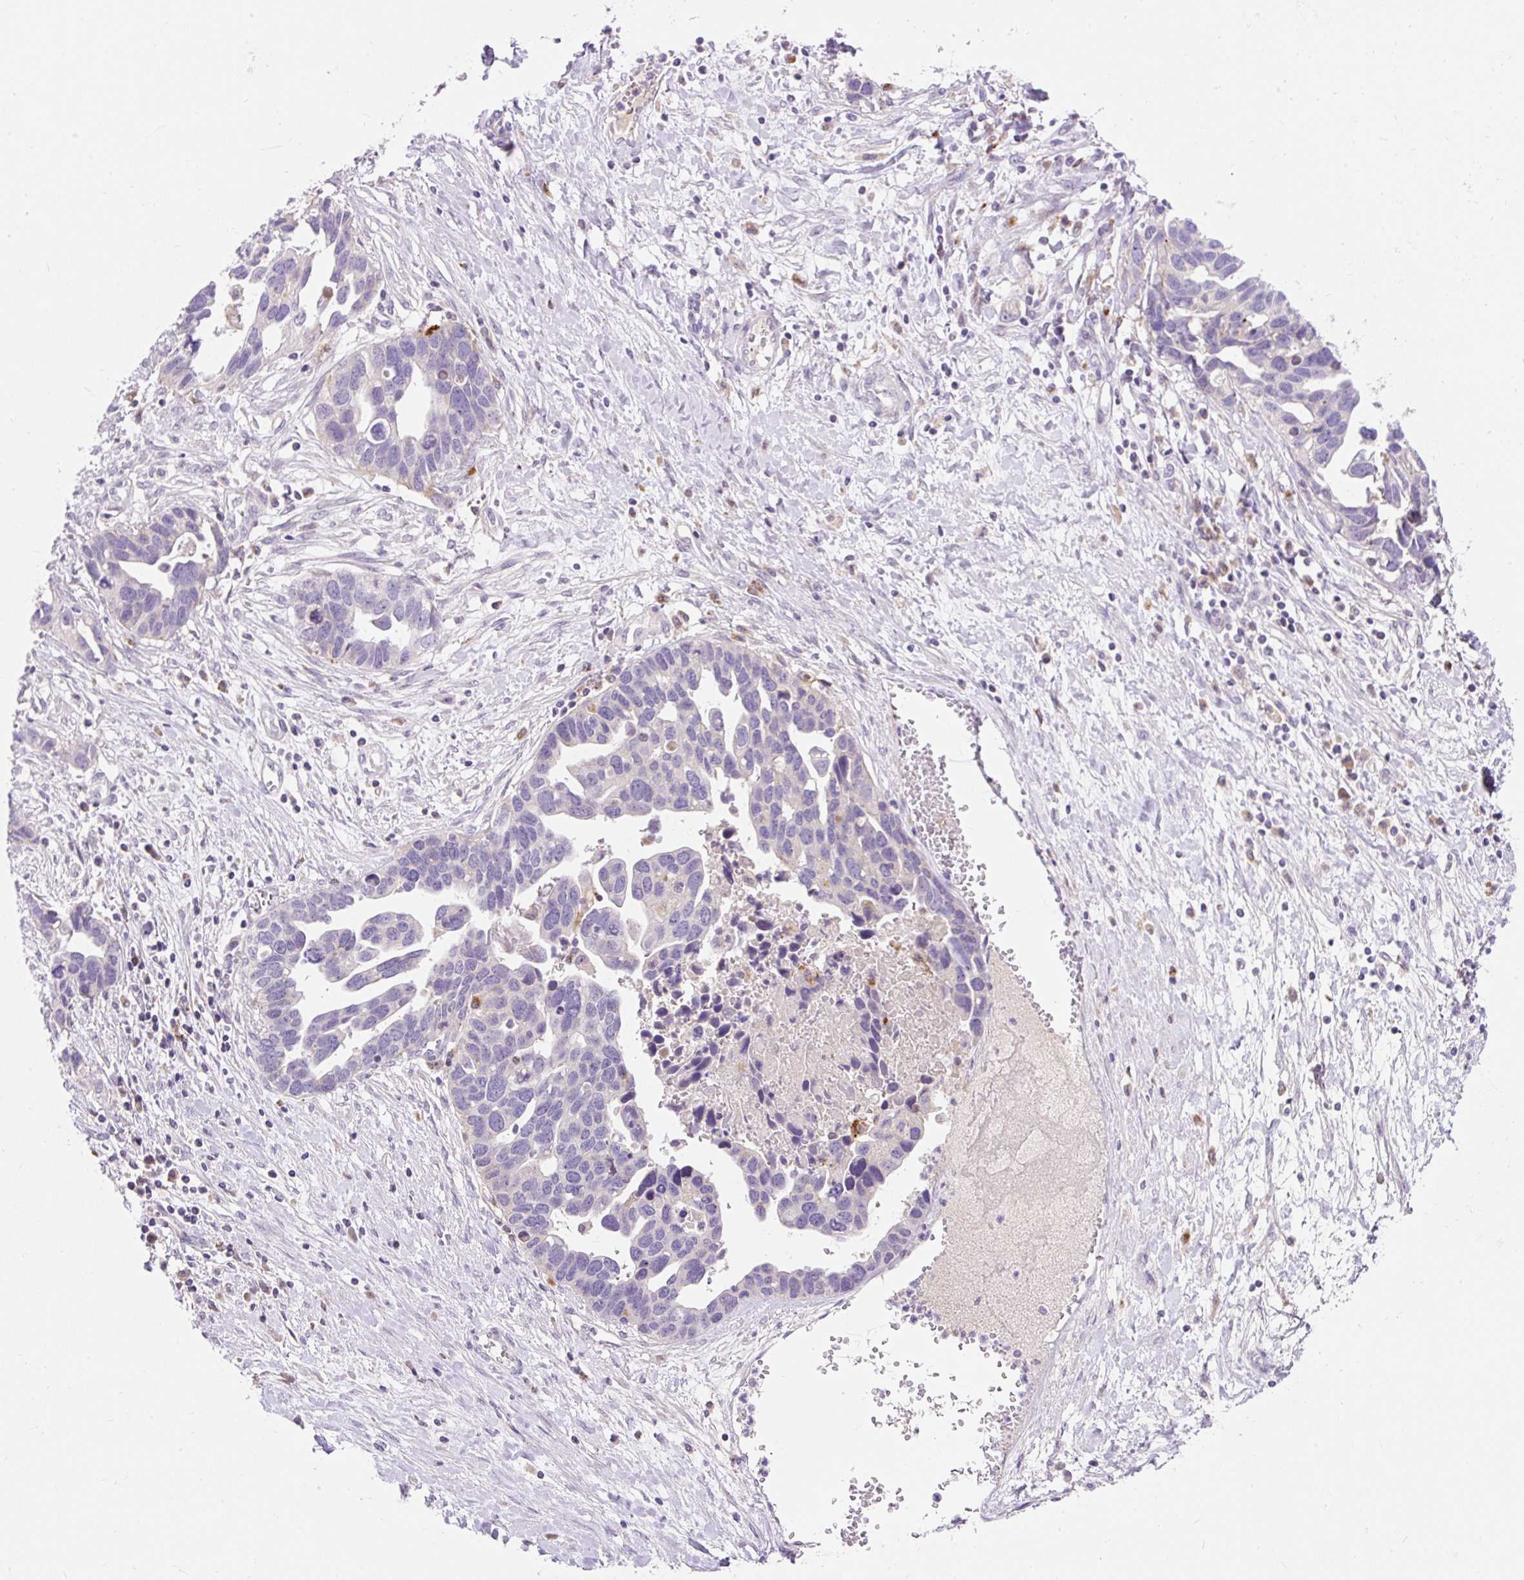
{"staining": {"intensity": "negative", "quantity": "none", "location": "none"}, "tissue": "ovarian cancer", "cell_type": "Tumor cells", "image_type": "cancer", "snomed": [{"axis": "morphology", "description": "Cystadenocarcinoma, serous, NOS"}, {"axis": "topography", "description": "Ovary"}], "caption": "Immunohistochemical staining of human serous cystadenocarcinoma (ovarian) demonstrates no significant expression in tumor cells. (IHC, brightfield microscopy, high magnification).", "gene": "TMEM150C", "patient": {"sex": "female", "age": 54}}